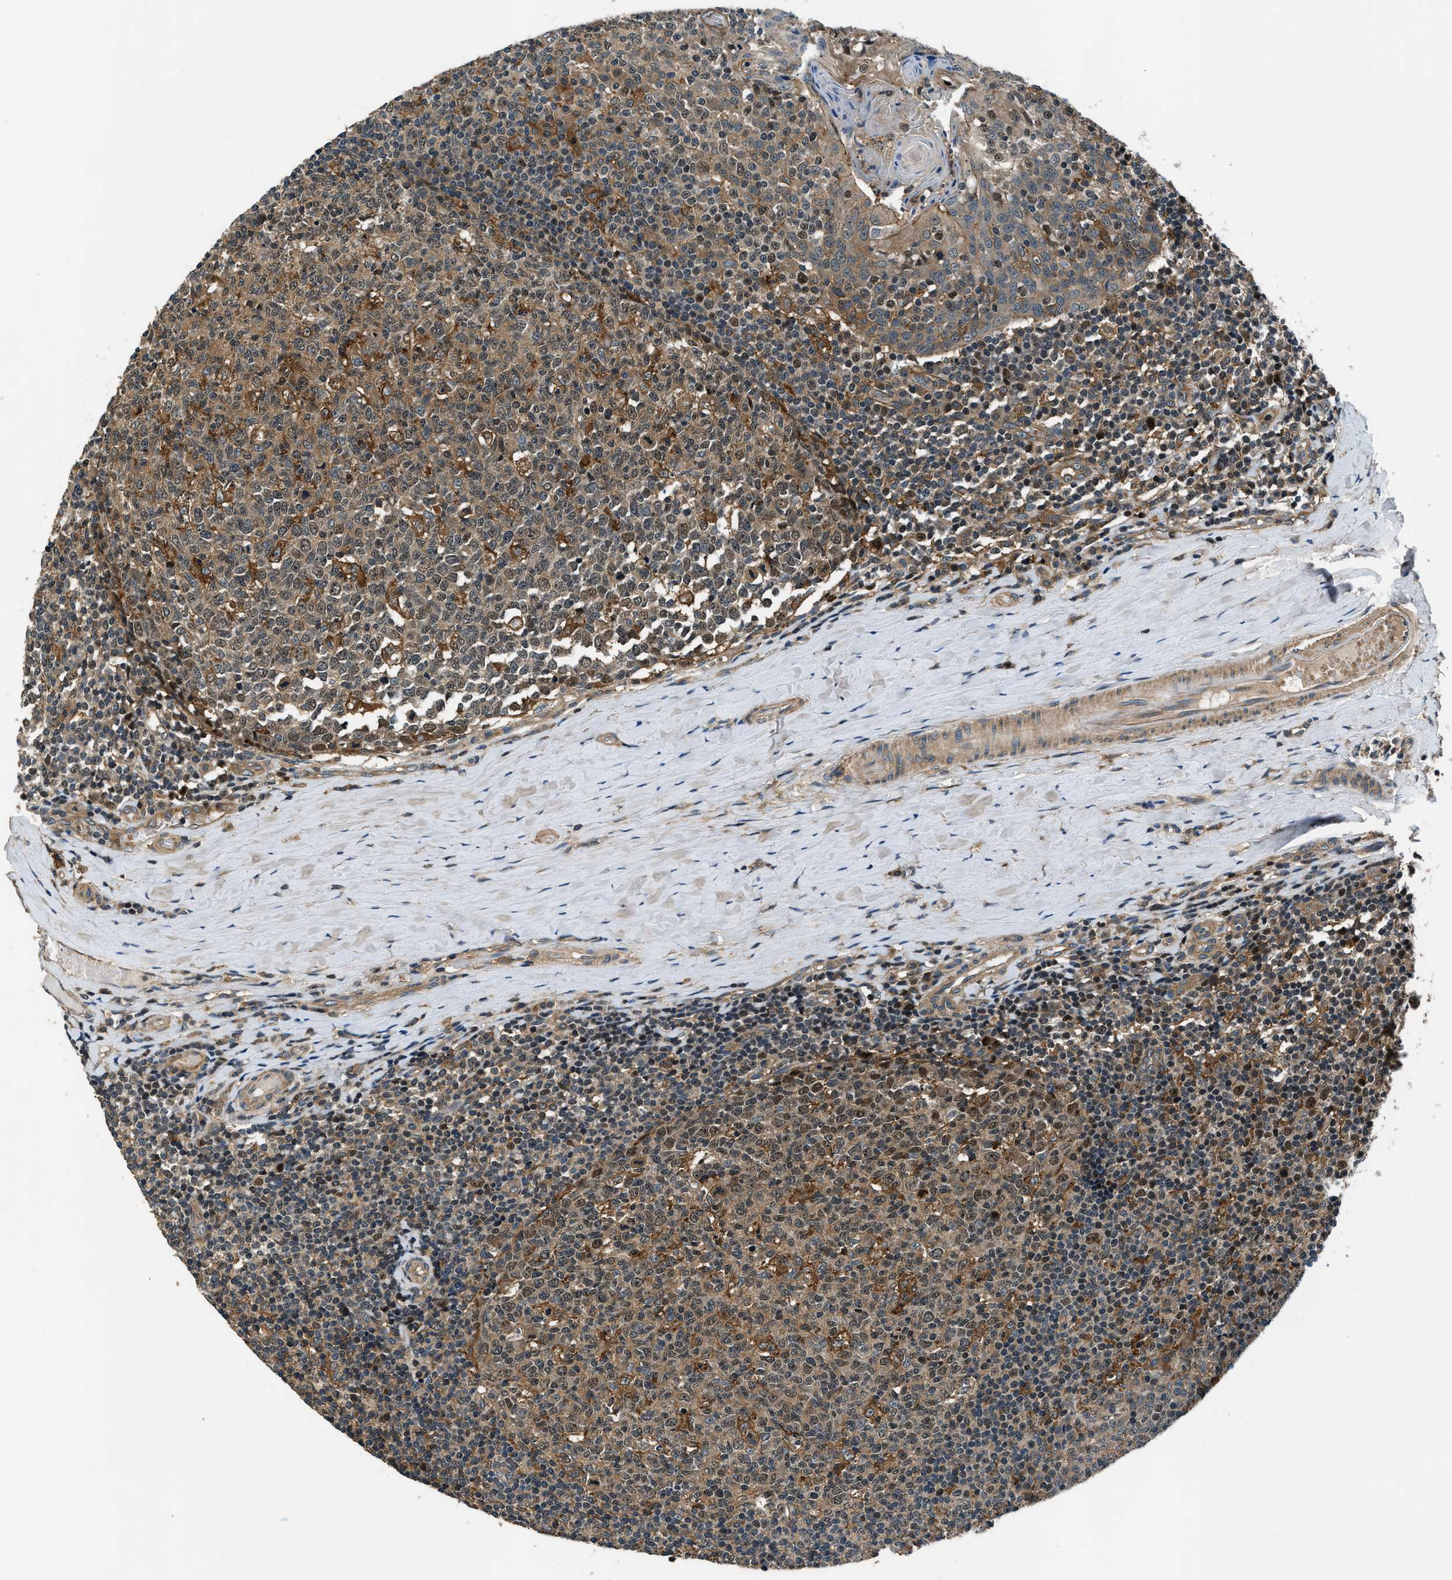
{"staining": {"intensity": "moderate", "quantity": "25%-75%", "location": "cytoplasmic/membranous,nuclear"}, "tissue": "tonsil", "cell_type": "Germinal center cells", "image_type": "normal", "snomed": [{"axis": "morphology", "description": "Normal tissue, NOS"}, {"axis": "topography", "description": "Tonsil"}], "caption": "A brown stain shows moderate cytoplasmic/membranous,nuclear positivity of a protein in germinal center cells of unremarkable tonsil. Using DAB (3,3'-diaminobenzidine) (brown) and hematoxylin (blue) stains, captured at high magnification using brightfield microscopy.", "gene": "ARHGEF11", "patient": {"sex": "female", "age": 19}}